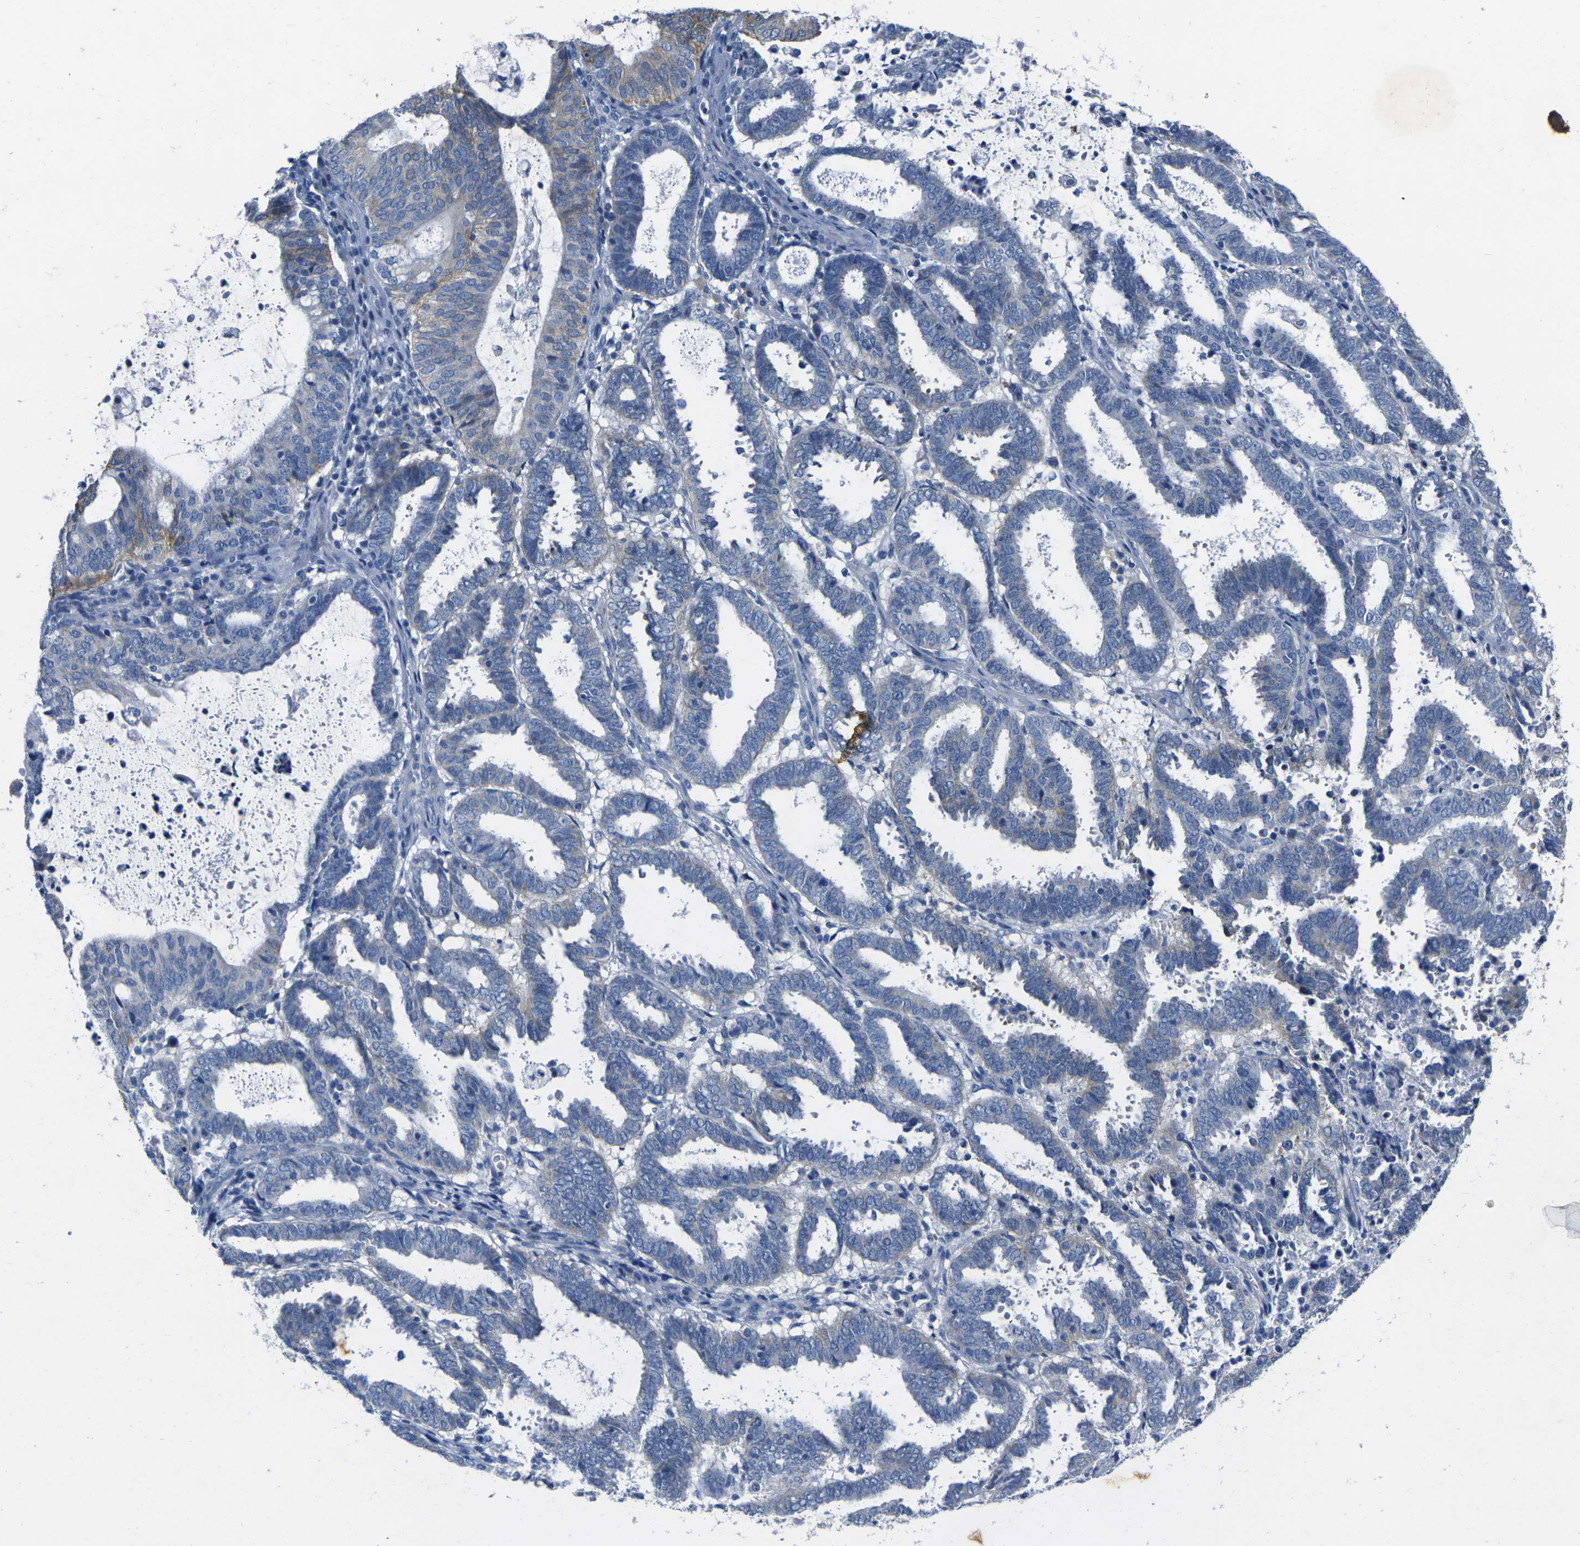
{"staining": {"intensity": "moderate", "quantity": "<25%", "location": "cytoplasmic/membranous"}, "tissue": "endometrial cancer", "cell_type": "Tumor cells", "image_type": "cancer", "snomed": [{"axis": "morphology", "description": "Adenocarcinoma, NOS"}, {"axis": "topography", "description": "Uterus"}], "caption": "Endometrial cancer (adenocarcinoma) tissue reveals moderate cytoplasmic/membranous expression in approximately <25% of tumor cells", "gene": "NOCT", "patient": {"sex": "female", "age": 83}}